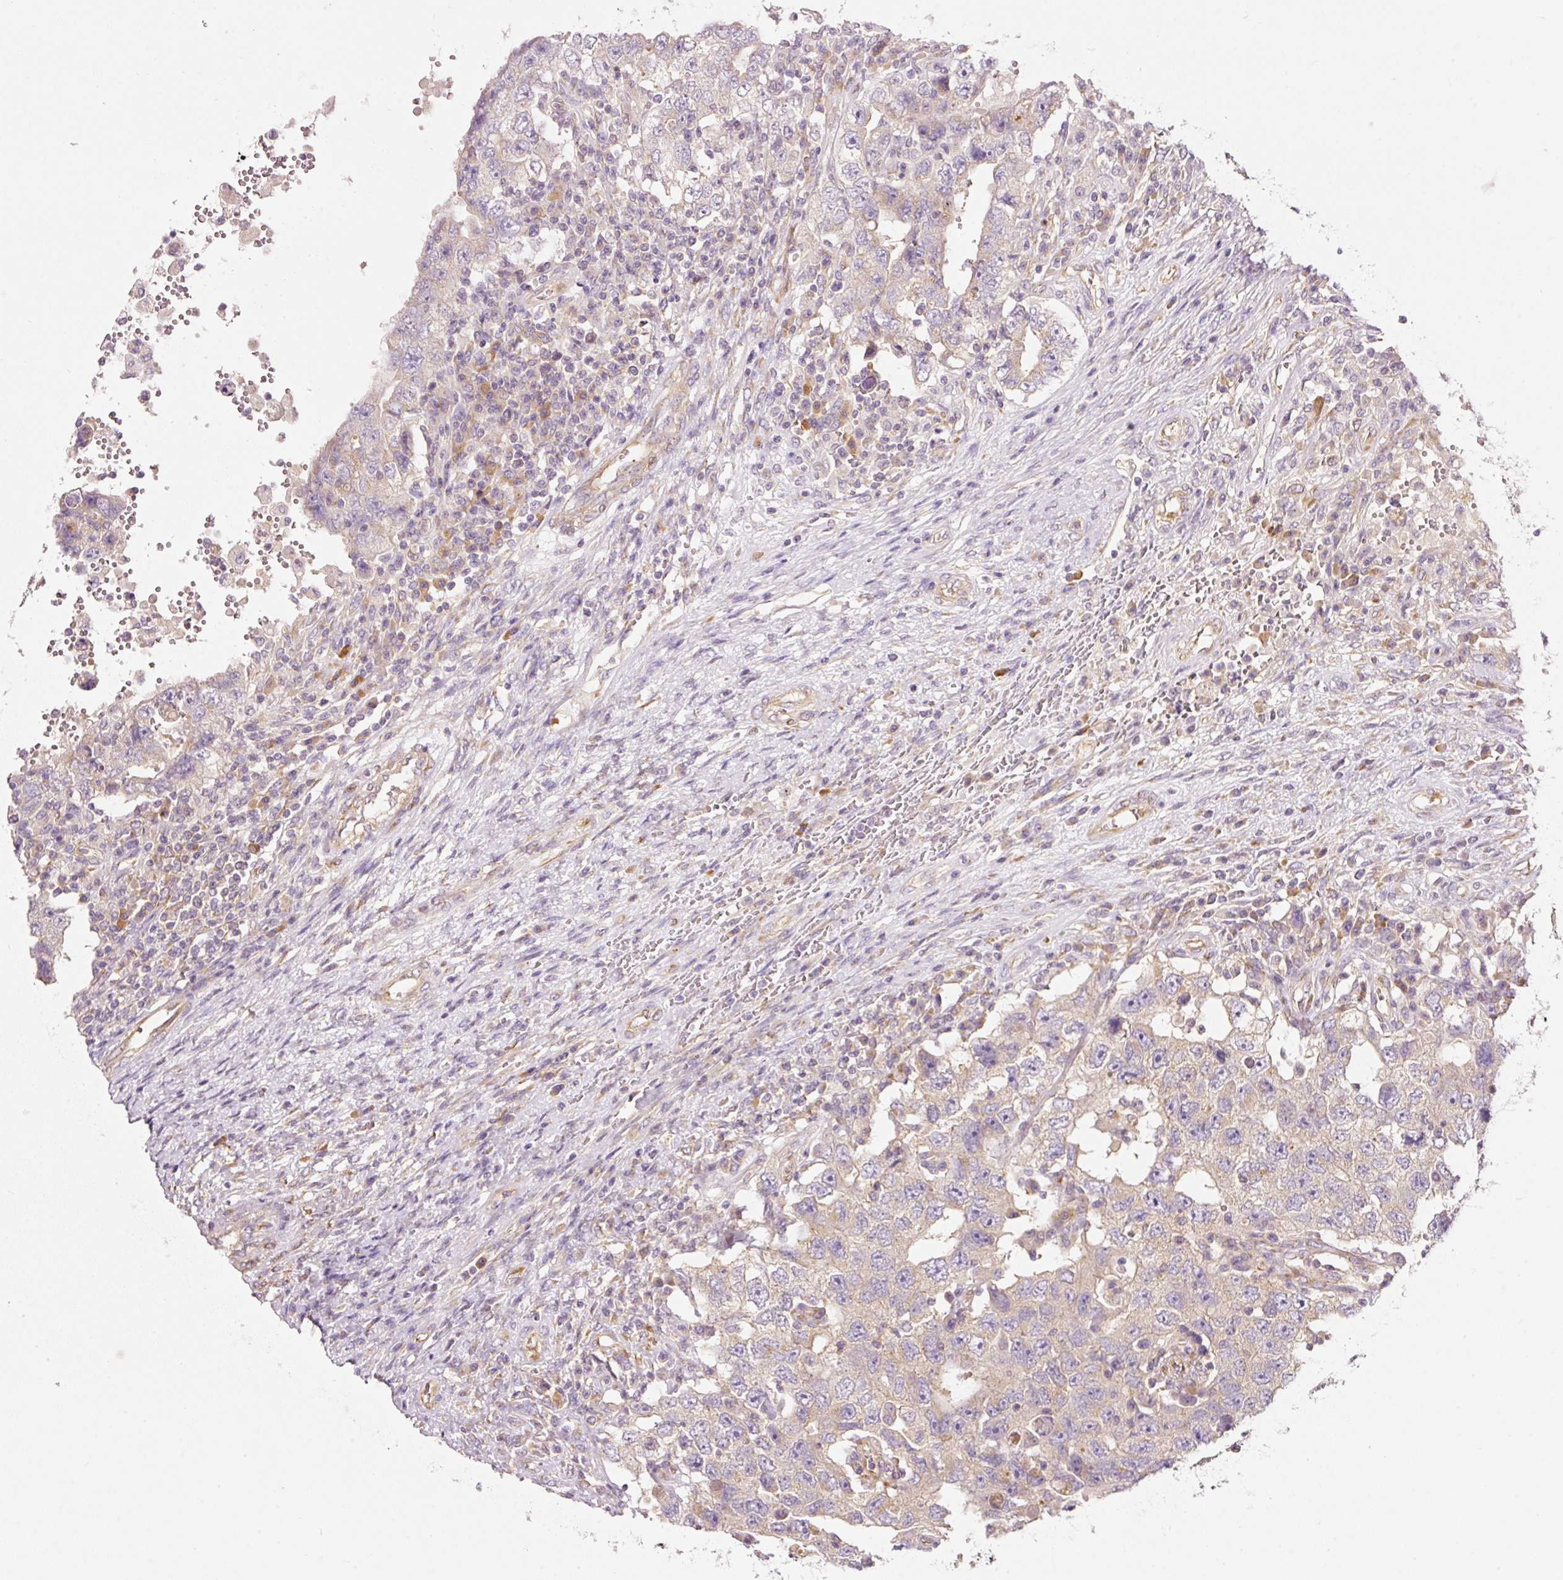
{"staining": {"intensity": "weak", "quantity": "<25%", "location": "cytoplasmic/membranous"}, "tissue": "testis cancer", "cell_type": "Tumor cells", "image_type": "cancer", "snomed": [{"axis": "morphology", "description": "Carcinoma, Embryonal, NOS"}, {"axis": "topography", "description": "Testis"}], "caption": "The micrograph reveals no staining of tumor cells in embryonal carcinoma (testis).", "gene": "RNF167", "patient": {"sex": "male", "age": 26}}